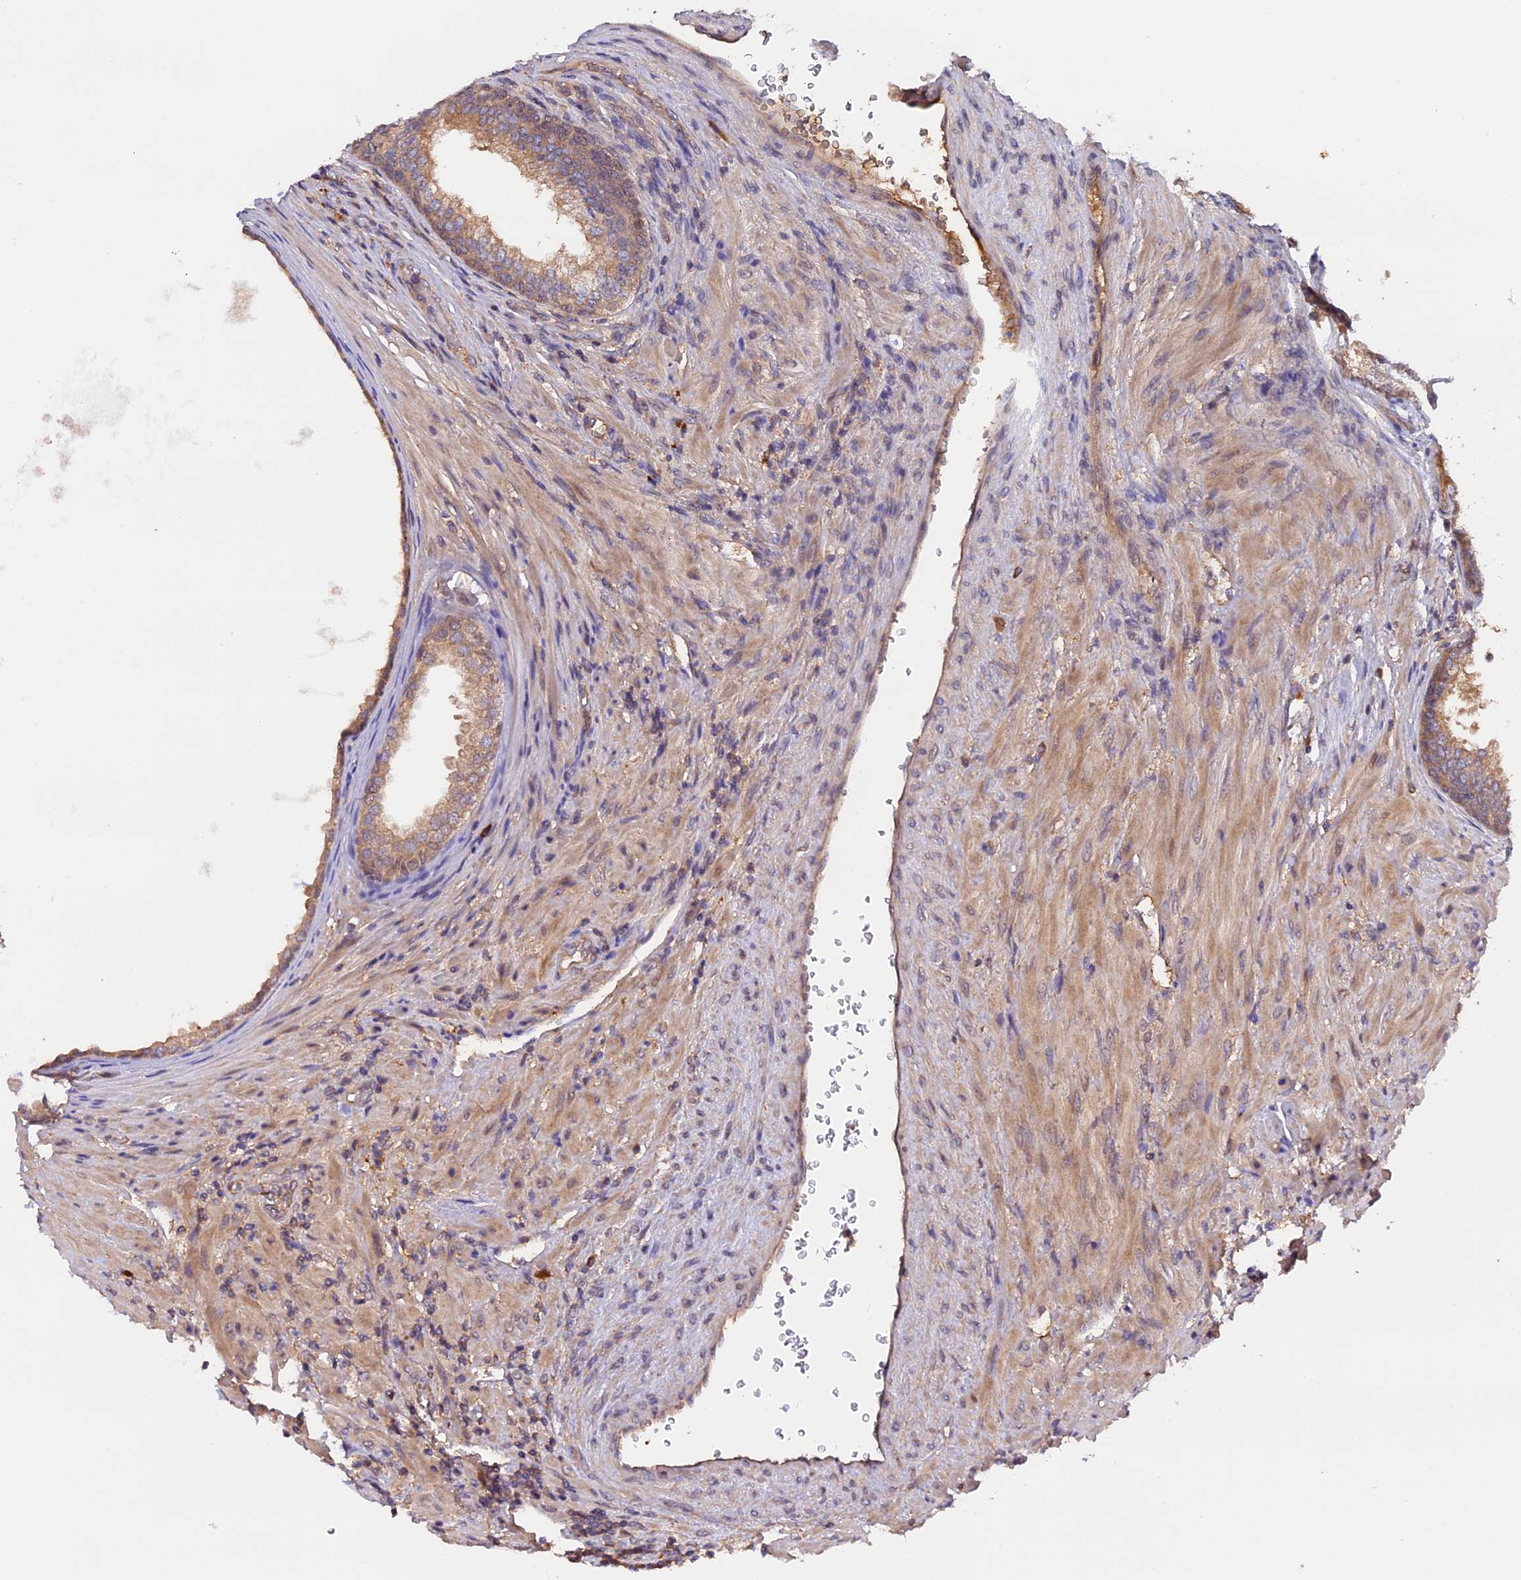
{"staining": {"intensity": "moderate", "quantity": ">75%", "location": "cytoplasmic/membranous"}, "tissue": "prostate", "cell_type": "Glandular cells", "image_type": "normal", "snomed": [{"axis": "morphology", "description": "Normal tissue, NOS"}, {"axis": "topography", "description": "Prostate"}], "caption": "High-magnification brightfield microscopy of normal prostate stained with DAB (brown) and counterstained with hematoxylin (blue). glandular cells exhibit moderate cytoplasmic/membranous positivity is present in about>75% of cells. The protein of interest is stained brown, and the nuclei are stained in blue (DAB IHC with brightfield microscopy, high magnification).", "gene": "SETD6", "patient": {"sex": "male", "age": 76}}